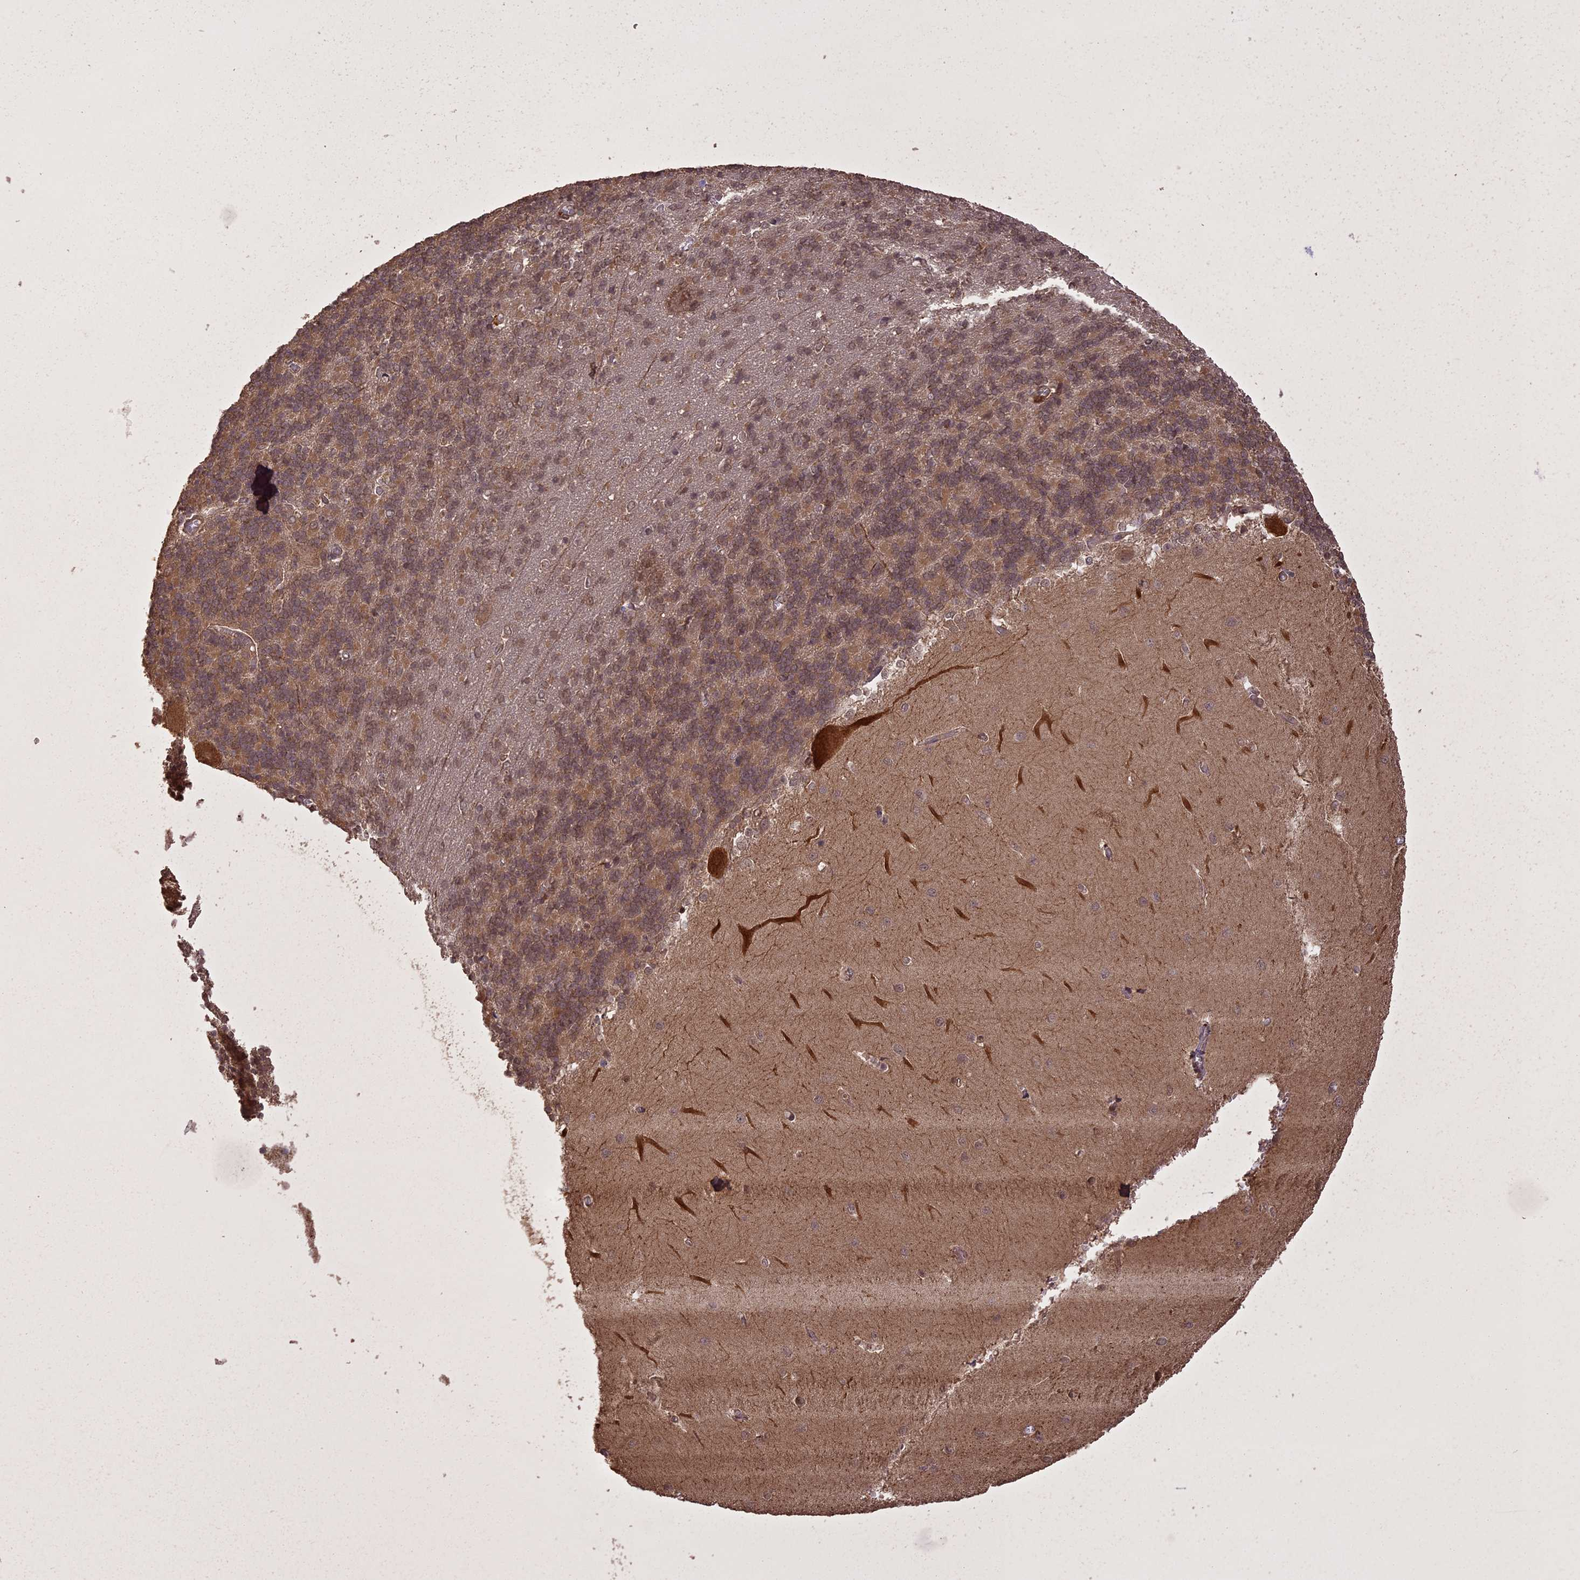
{"staining": {"intensity": "weak", "quantity": "25%-75%", "location": "cytoplasmic/membranous"}, "tissue": "cerebellum", "cell_type": "Cells in granular layer", "image_type": "normal", "snomed": [{"axis": "morphology", "description": "Normal tissue, NOS"}, {"axis": "topography", "description": "Cerebellum"}], "caption": "This histopathology image exhibits immunohistochemistry staining of benign cerebellum, with low weak cytoplasmic/membranous expression in approximately 25%-75% of cells in granular layer.", "gene": "LIN37", "patient": {"sex": "male", "age": 37}}